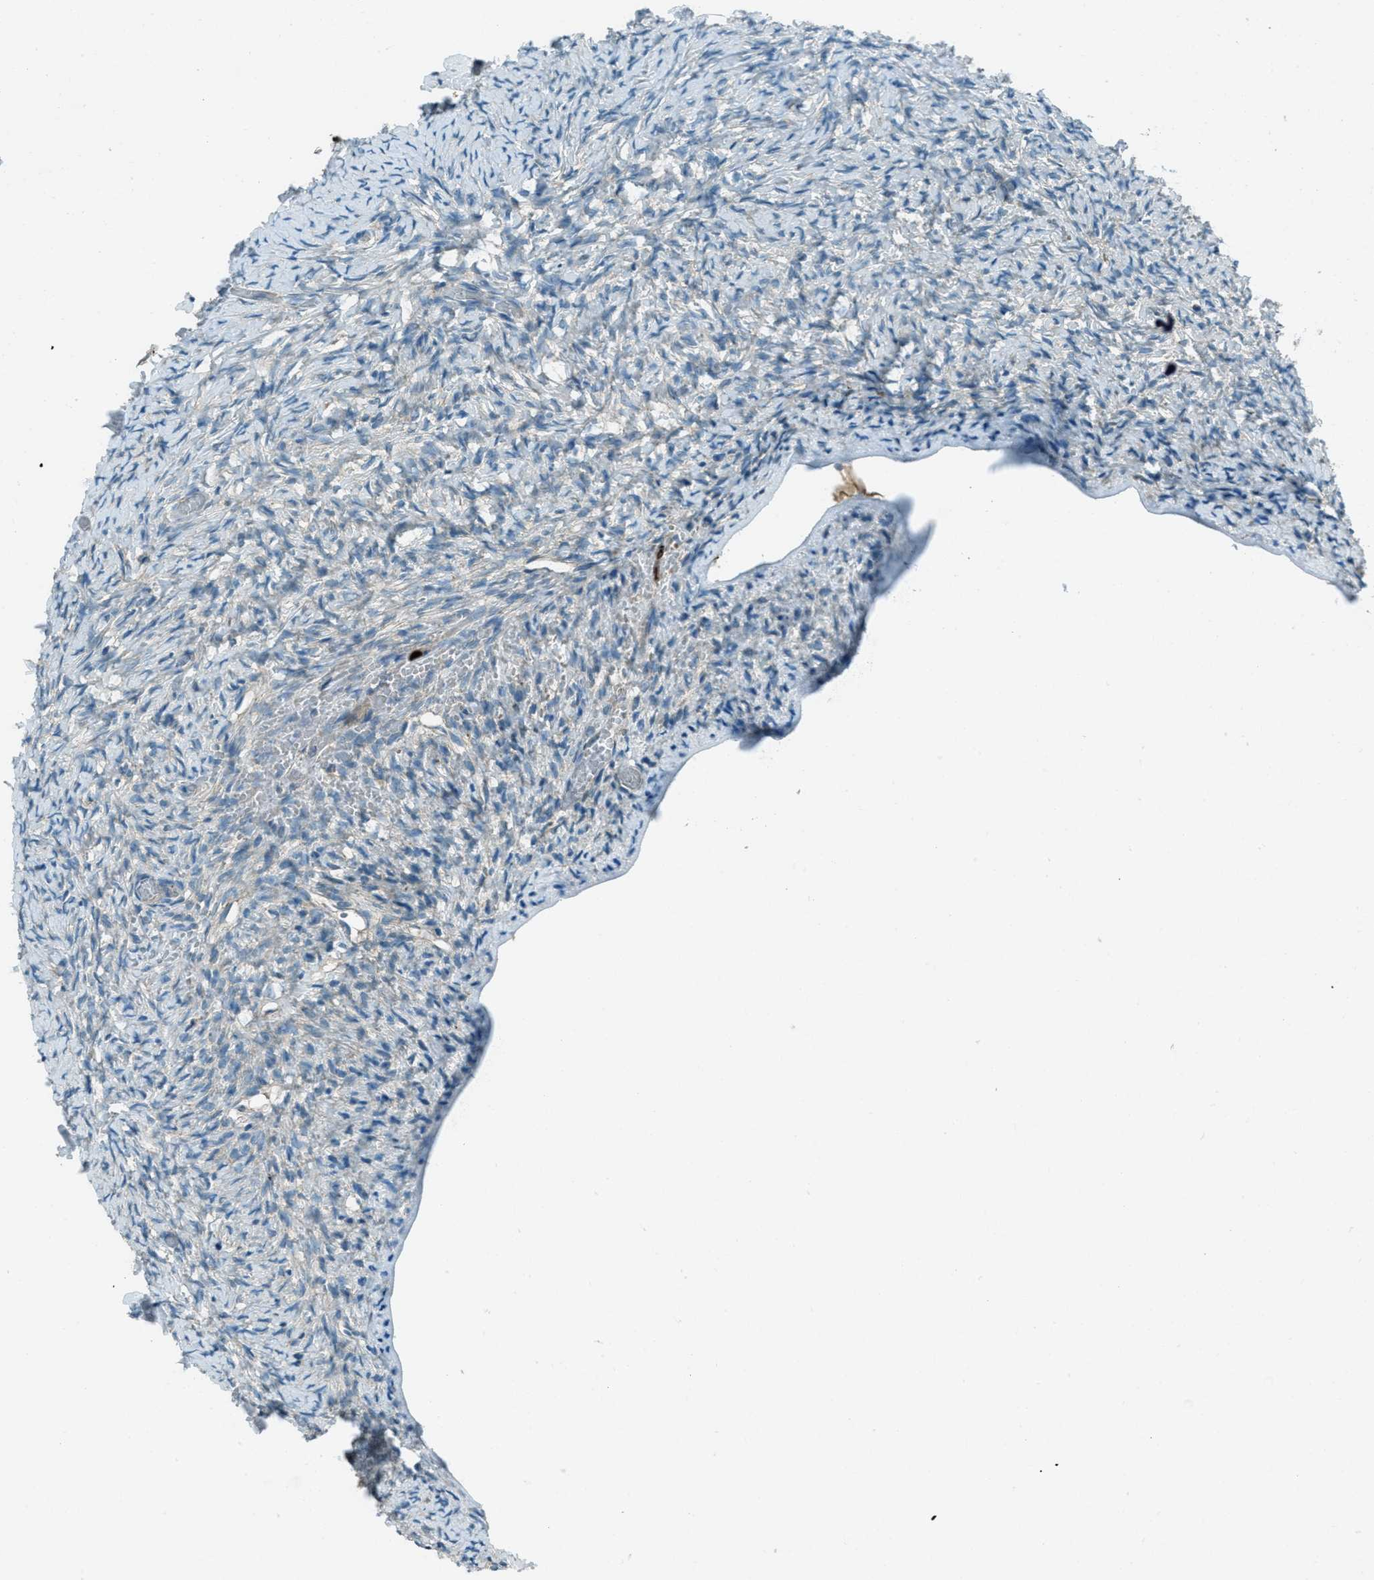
{"staining": {"intensity": "negative", "quantity": "none", "location": "none"}, "tissue": "ovary", "cell_type": "Ovarian stroma cells", "image_type": "normal", "snomed": [{"axis": "morphology", "description": "Normal tissue, NOS"}, {"axis": "topography", "description": "Ovary"}], "caption": "Immunohistochemistry (IHC) of benign ovary demonstrates no expression in ovarian stroma cells.", "gene": "FAR1", "patient": {"sex": "female", "age": 27}}